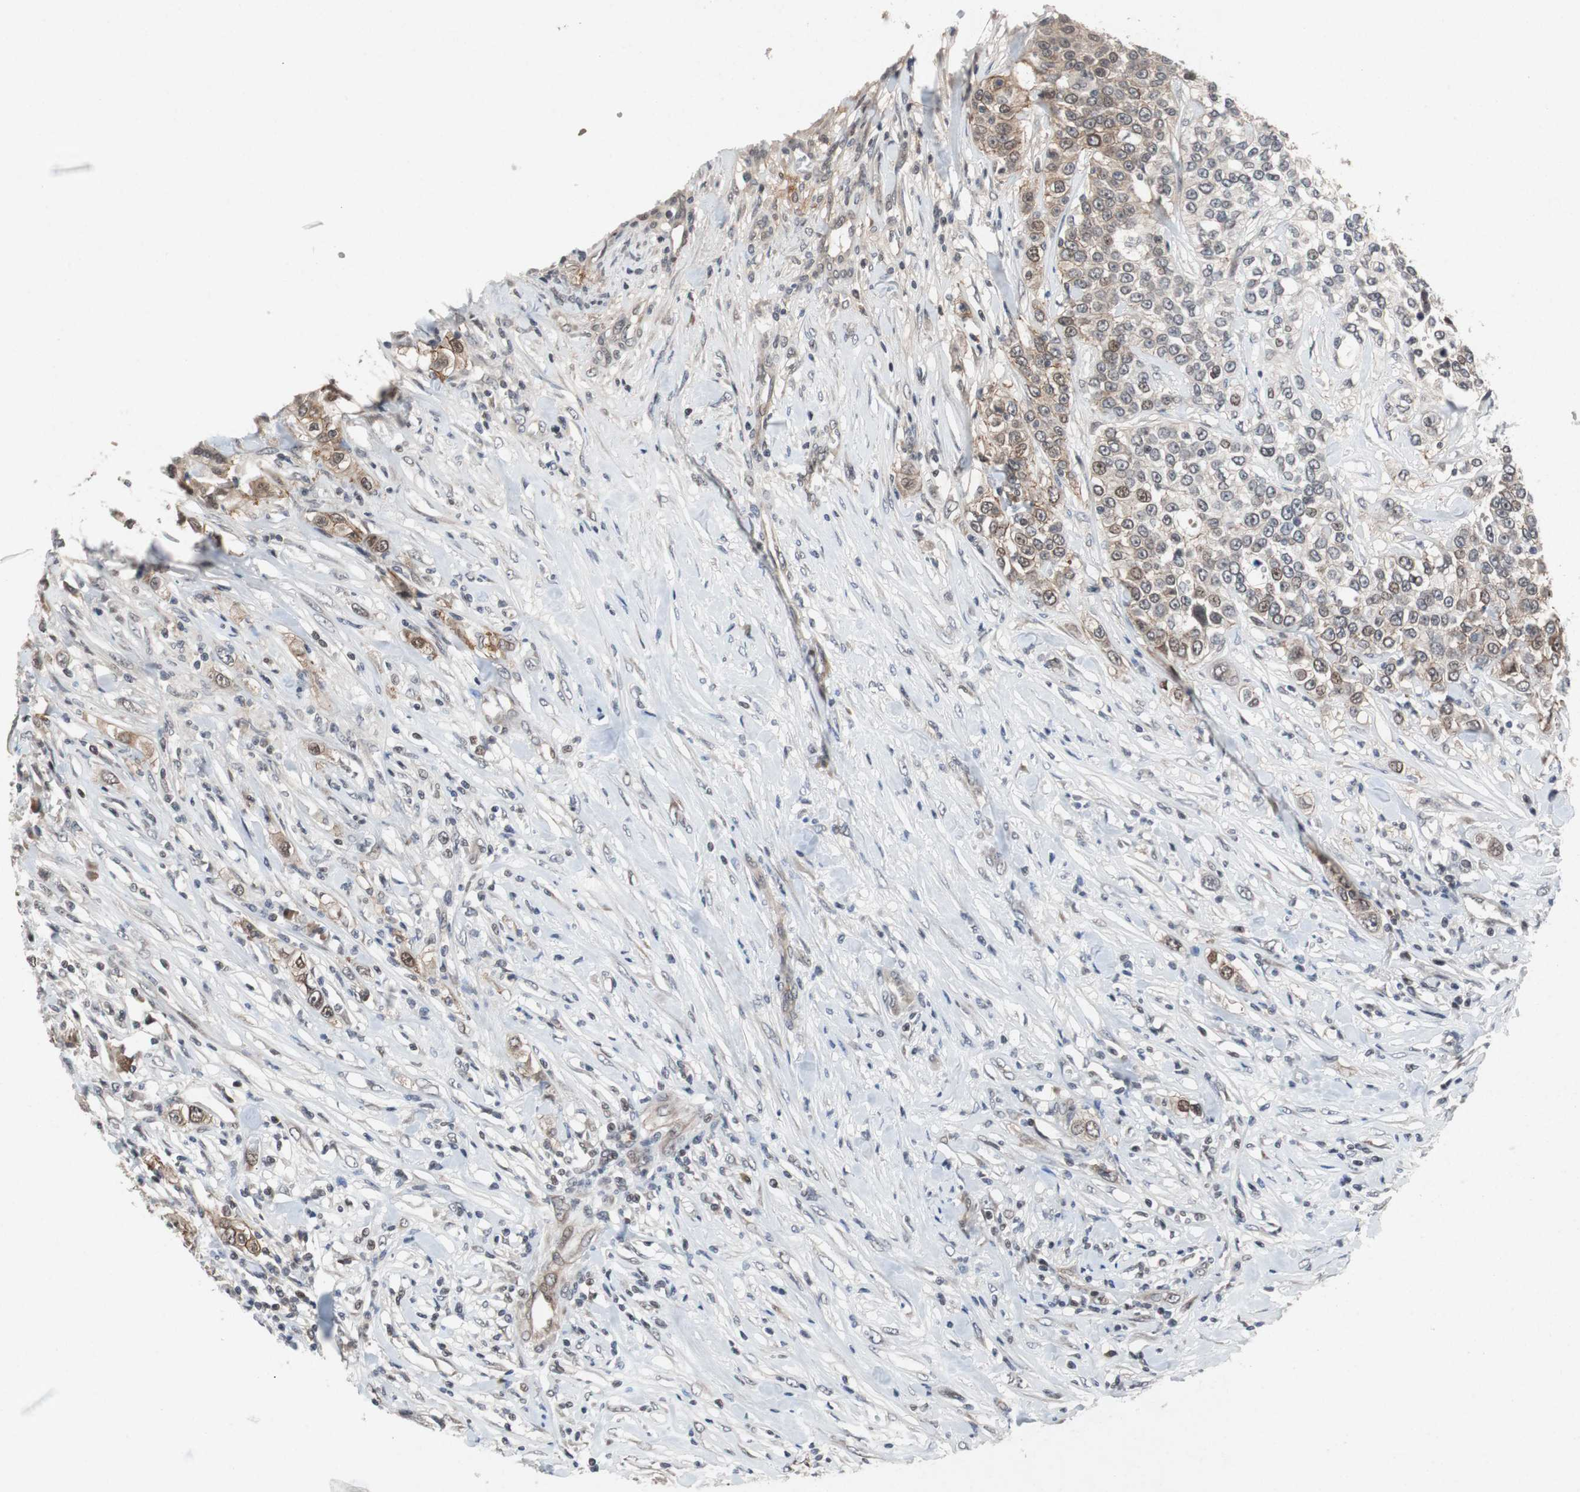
{"staining": {"intensity": "moderate", "quantity": "25%-75%", "location": "cytoplasmic/membranous"}, "tissue": "urothelial cancer", "cell_type": "Tumor cells", "image_type": "cancer", "snomed": [{"axis": "morphology", "description": "Urothelial carcinoma, High grade"}, {"axis": "topography", "description": "Urinary bladder"}], "caption": "High-magnification brightfield microscopy of high-grade urothelial carcinoma stained with DAB (brown) and counterstained with hematoxylin (blue). tumor cells exhibit moderate cytoplasmic/membranous positivity is identified in about25%-75% of cells.", "gene": "TP63", "patient": {"sex": "female", "age": 80}}